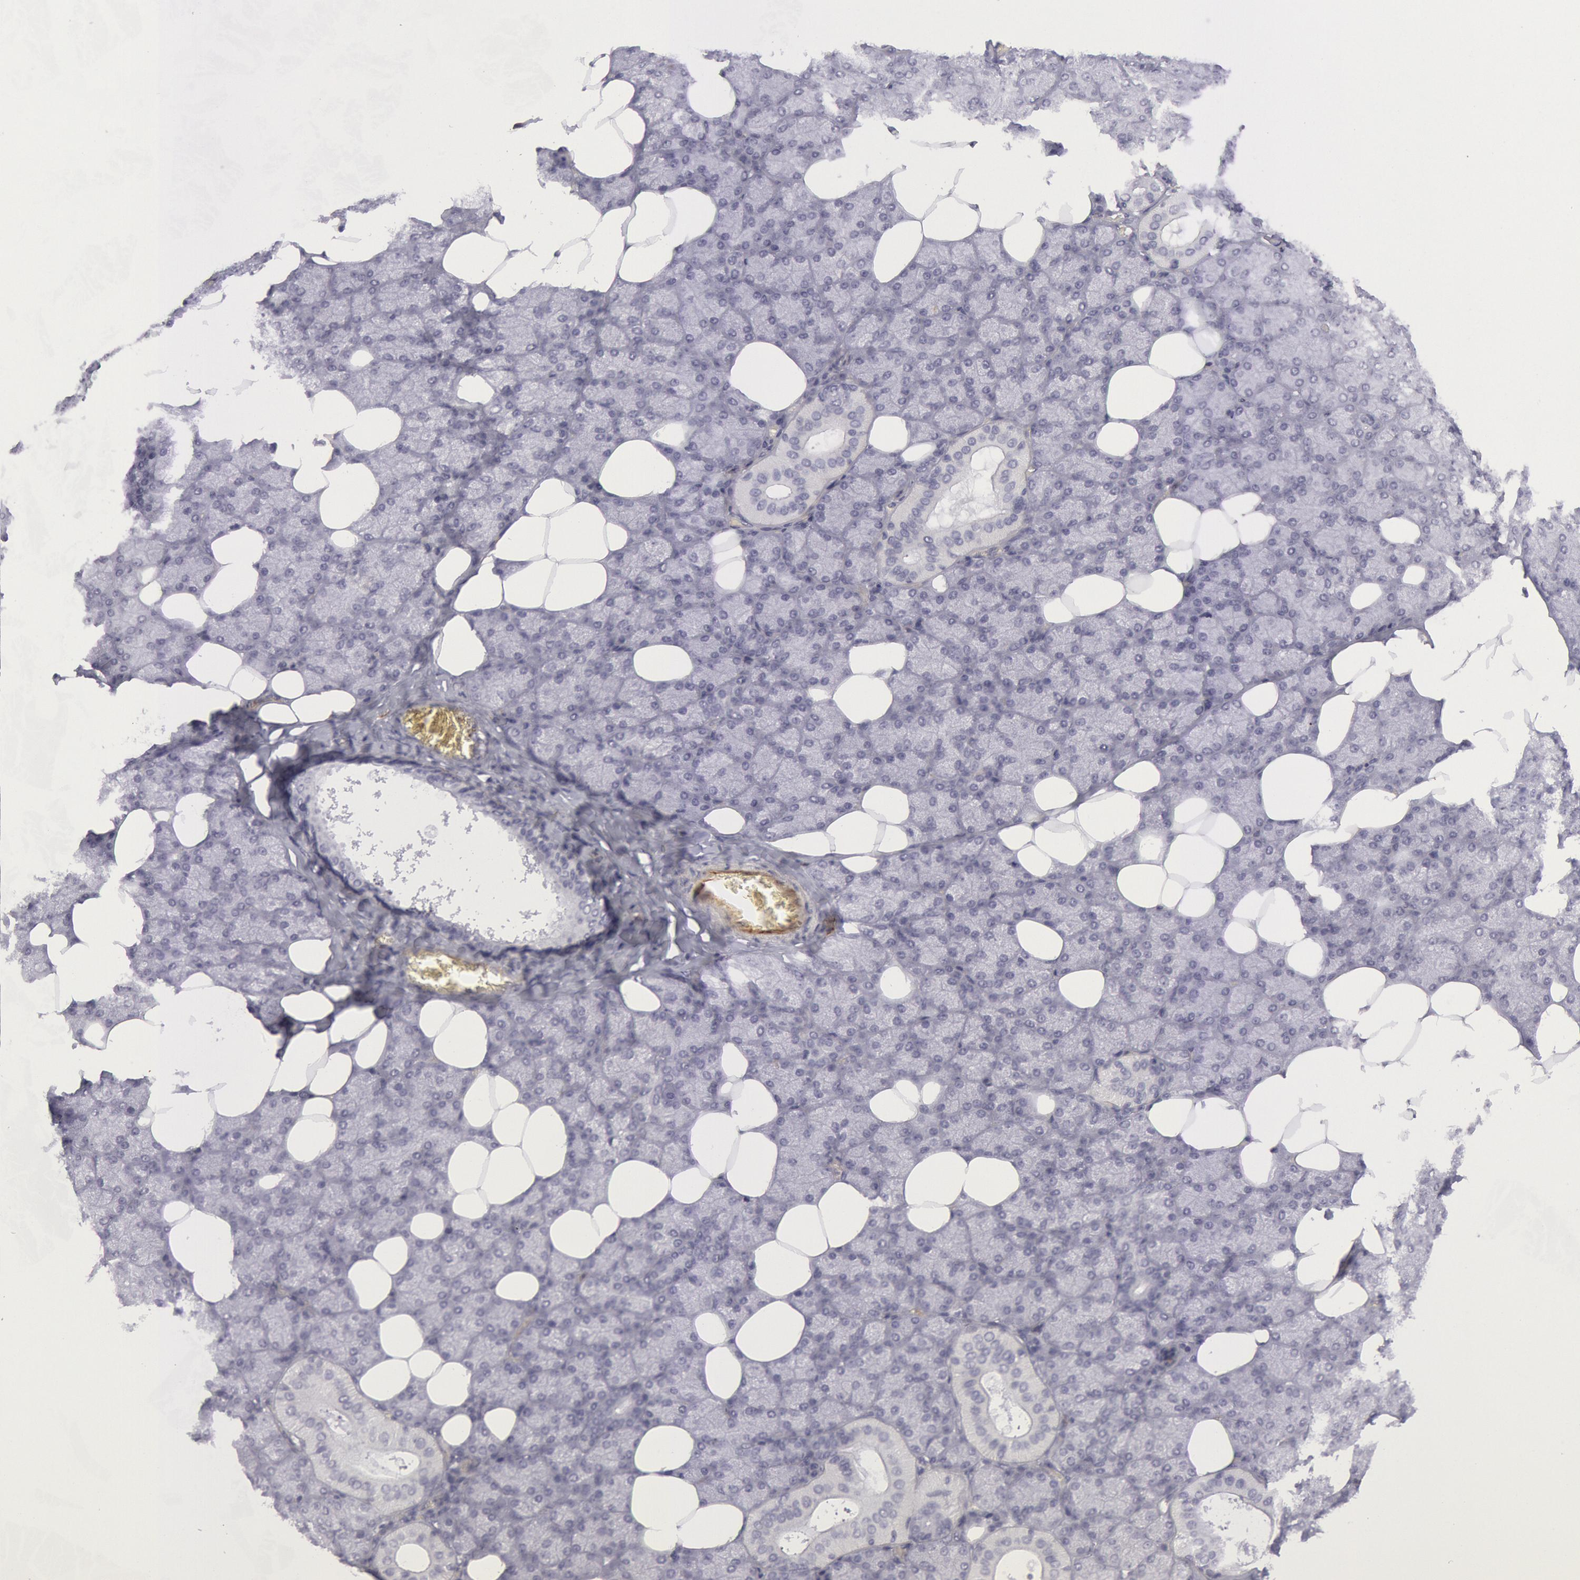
{"staining": {"intensity": "negative", "quantity": "none", "location": "none"}, "tissue": "salivary gland", "cell_type": "Glandular cells", "image_type": "normal", "snomed": [{"axis": "morphology", "description": "Normal tissue, NOS"}, {"axis": "topography", "description": "Lymph node"}, {"axis": "topography", "description": "Salivary gland"}], "caption": "Photomicrograph shows no significant protein positivity in glandular cells of normal salivary gland. The staining was performed using DAB to visualize the protein expression in brown, while the nuclei were stained in blue with hematoxylin (Magnification: 20x).", "gene": "CDH13", "patient": {"sex": "male", "age": 8}}